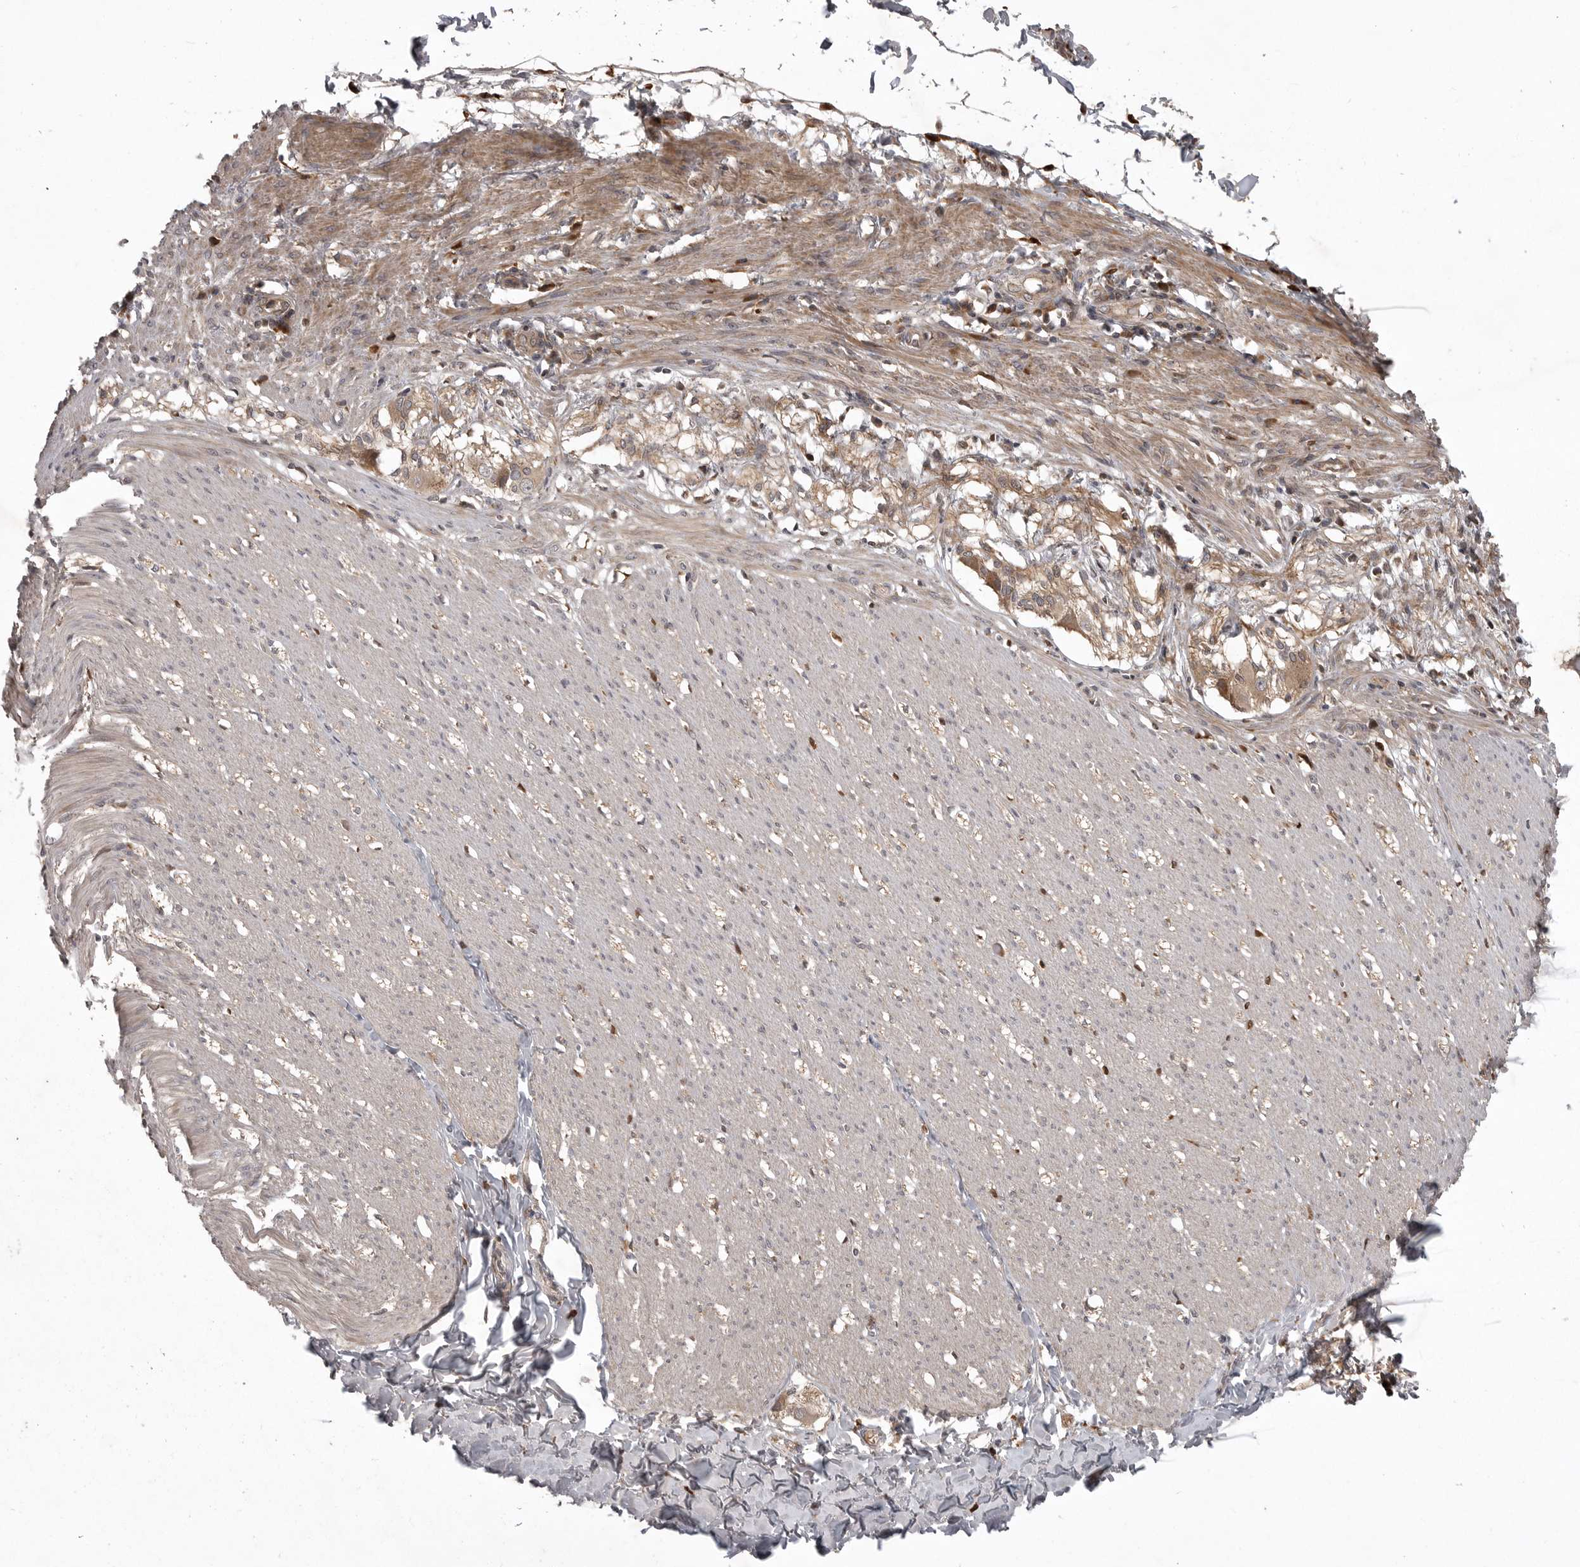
{"staining": {"intensity": "moderate", "quantity": "25%-75%", "location": "cytoplasmic/membranous"}, "tissue": "smooth muscle", "cell_type": "Smooth muscle cells", "image_type": "normal", "snomed": [{"axis": "morphology", "description": "Normal tissue, NOS"}, {"axis": "morphology", "description": "Adenocarcinoma, NOS"}, {"axis": "topography", "description": "Smooth muscle"}, {"axis": "topography", "description": "Colon"}], "caption": "Benign smooth muscle shows moderate cytoplasmic/membranous staining in approximately 25%-75% of smooth muscle cells.", "gene": "GPR31", "patient": {"sex": "male", "age": 14}}